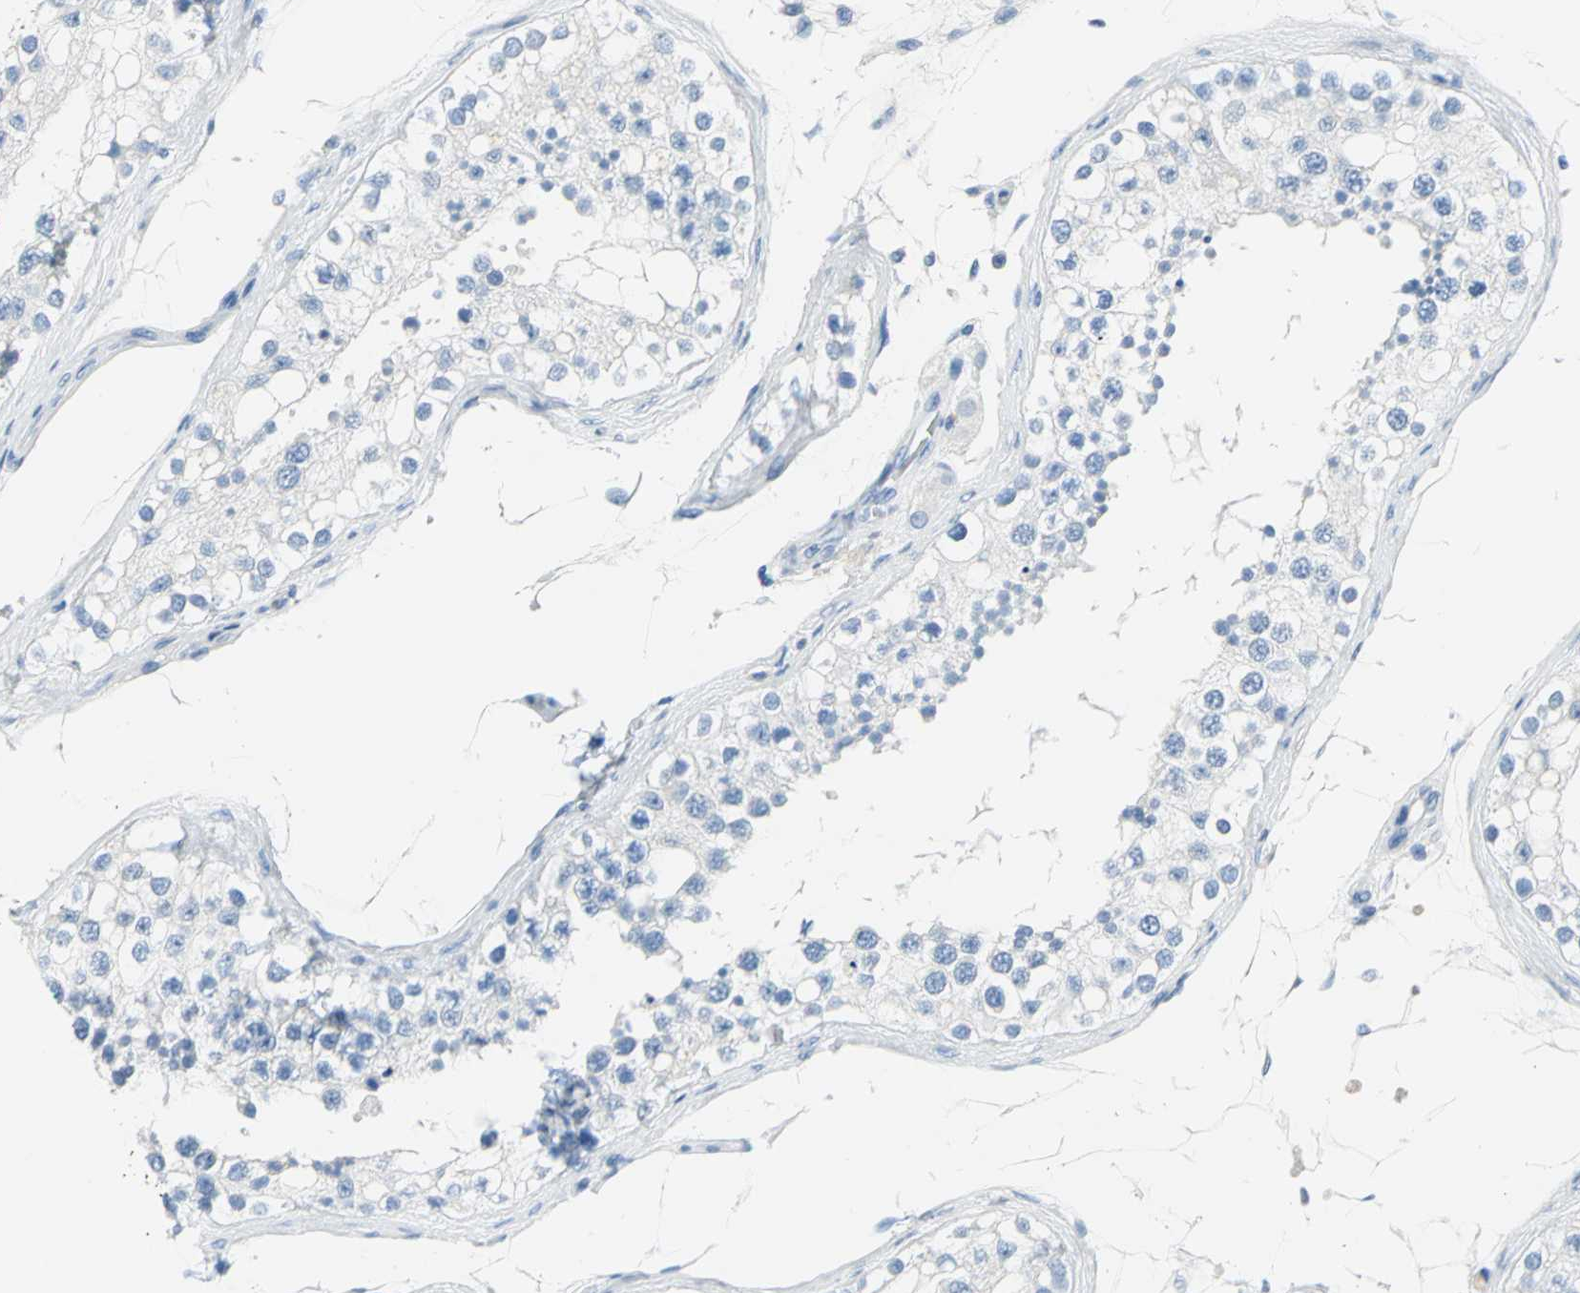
{"staining": {"intensity": "negative", "quantity": "none", "location": "none"}, "tissue": "testis", "cell_type": "Cells in seminiferous ducts", "image_type": "normal", "snomed": [{"axis": "morphology", "description": "Normal tissue, NOS"}, {"axis": "topography", "description": "Testis"}], "caption": "Immunohistochemistry (IHC) image of normal testis: testis stained with DAB (3,3'-diaminobenzidine) demonstrates no significant protein staining in cells in seminiferous ducts.", "gene": "SFN", "patient": {"sex": "male", "age": 68}}